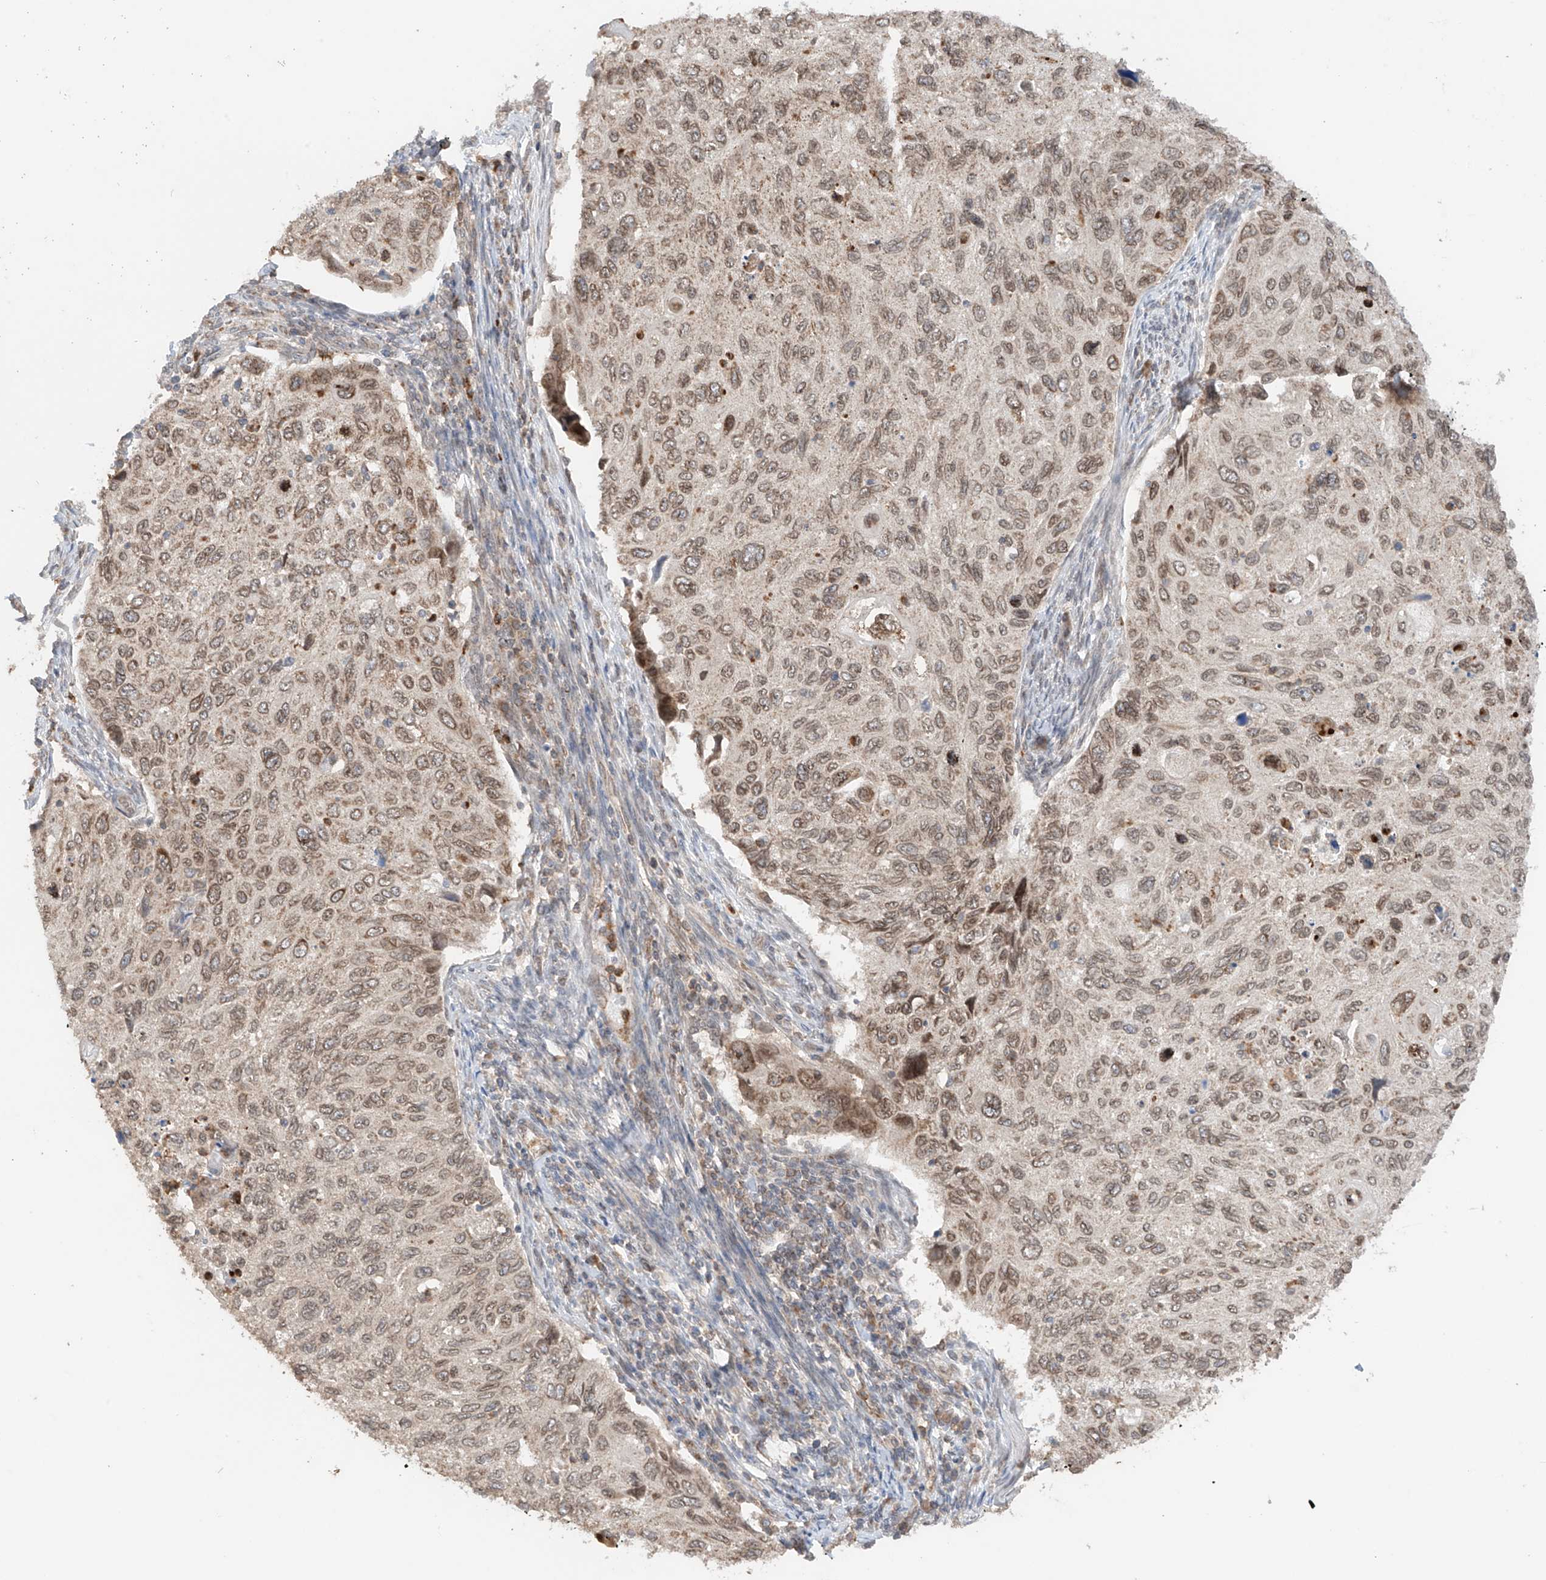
{"staining": {"intensity": "moderate", "quantity": ">75%", "location": "cytoplasmic/membranous,nuclear"}, "tissue": "cervical cancer", "cell_type": "Tumor cells", "image_type": "cancer", "snomed": [{"axis": "morphology", "description": "Squamous cell carcinoma, NOS"}, {"axis": "topography", "description": "Cervix"}], "caption": "This is a photomicrograph of immunohistochemistry (IHC) staining of cervical squamous cell carcinoma, which shows moderate staining in the cytoplasmic/membranous and nuclear of tumor cells.", "gene": "AHCTF1", "patient": {"sex": "female", "age": 70}}